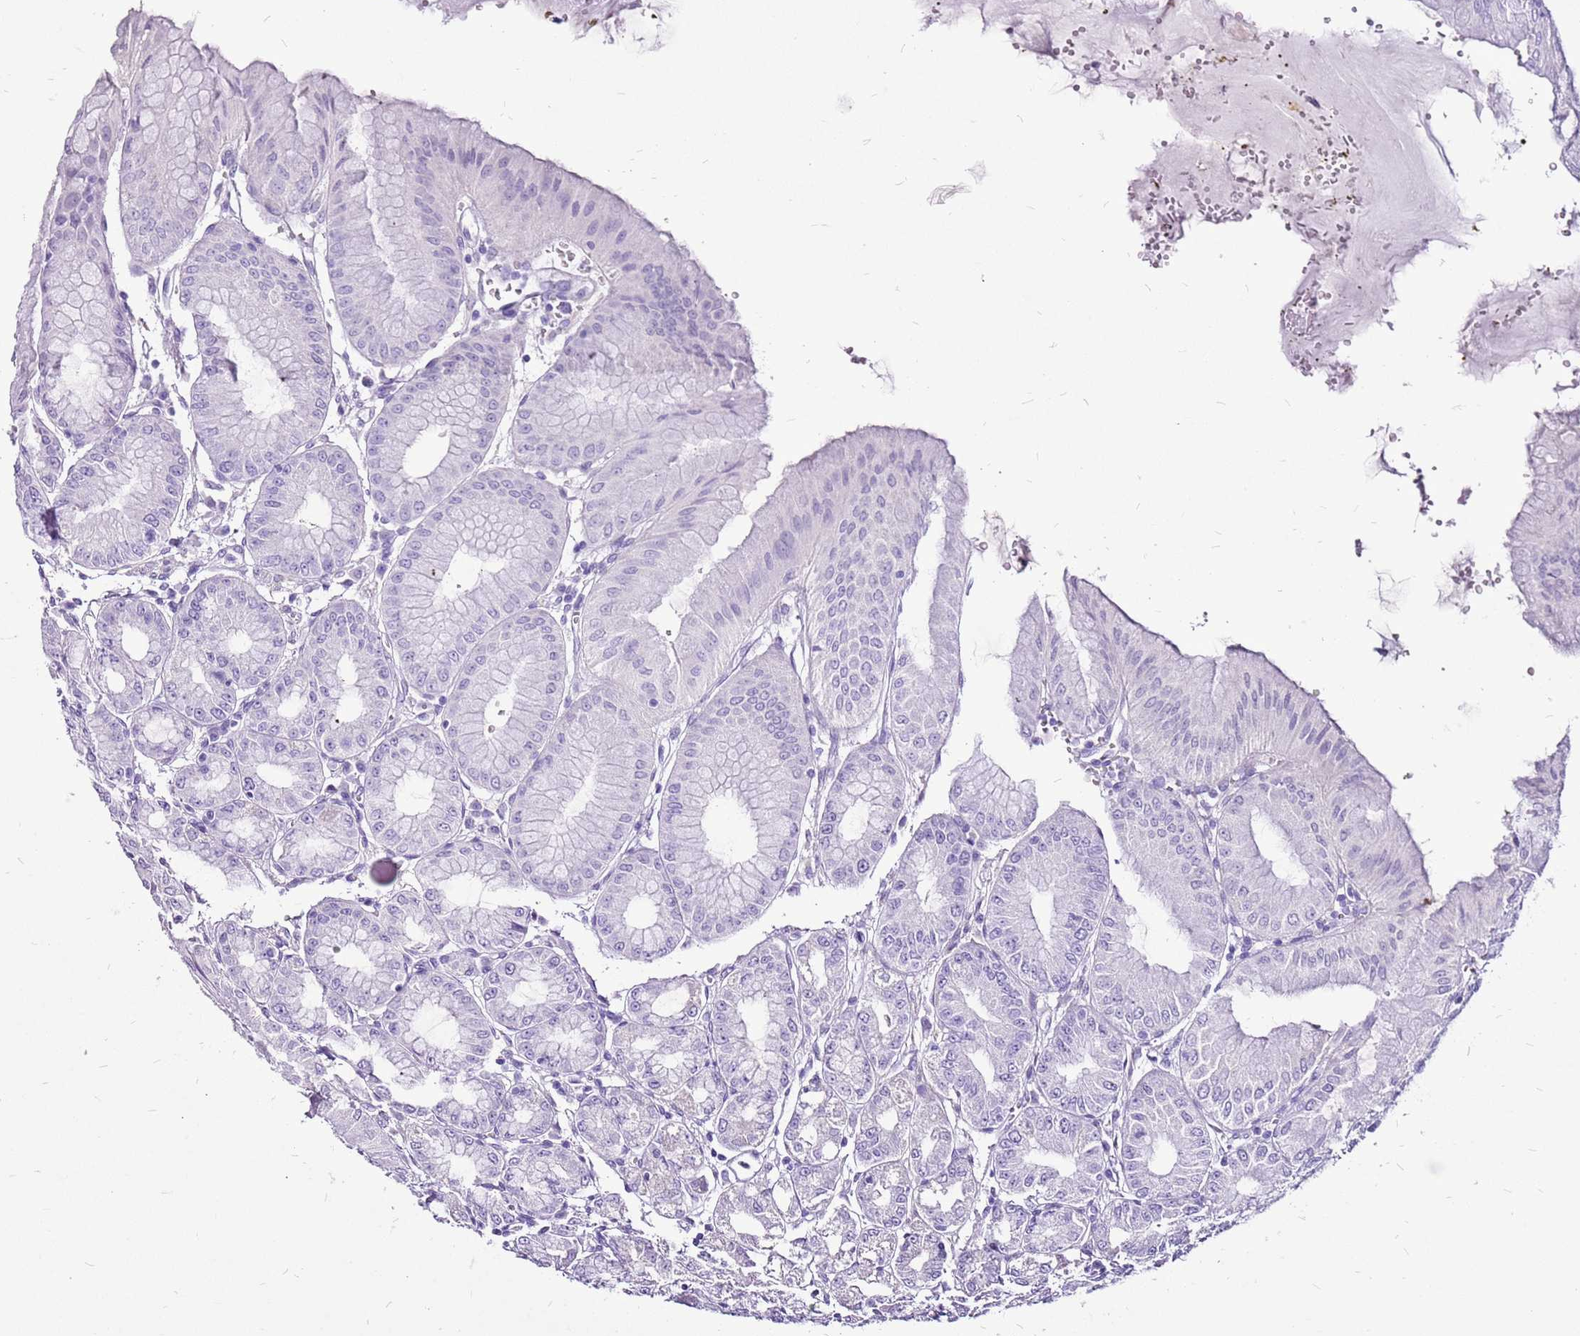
{"staining": {"intensity": "negative", "quantity": "none", "location": "none"}, "tissue": "stomach", "cell_type": "Glandular cells", "image_type": "normal", "snomed": [{"axis": "morphology", "description": "Normal tissue, NOS"}, {"axis": "topography", "description": "Stomach, lower"}], "caption": "Immunohistochemistry of benign stomach demonstrates no positivity in glandular cells. (IHC, brightfield microscopy, high magnification).", "gene": "ACSS3", "patient": {"sex": "male", "age": 71}}